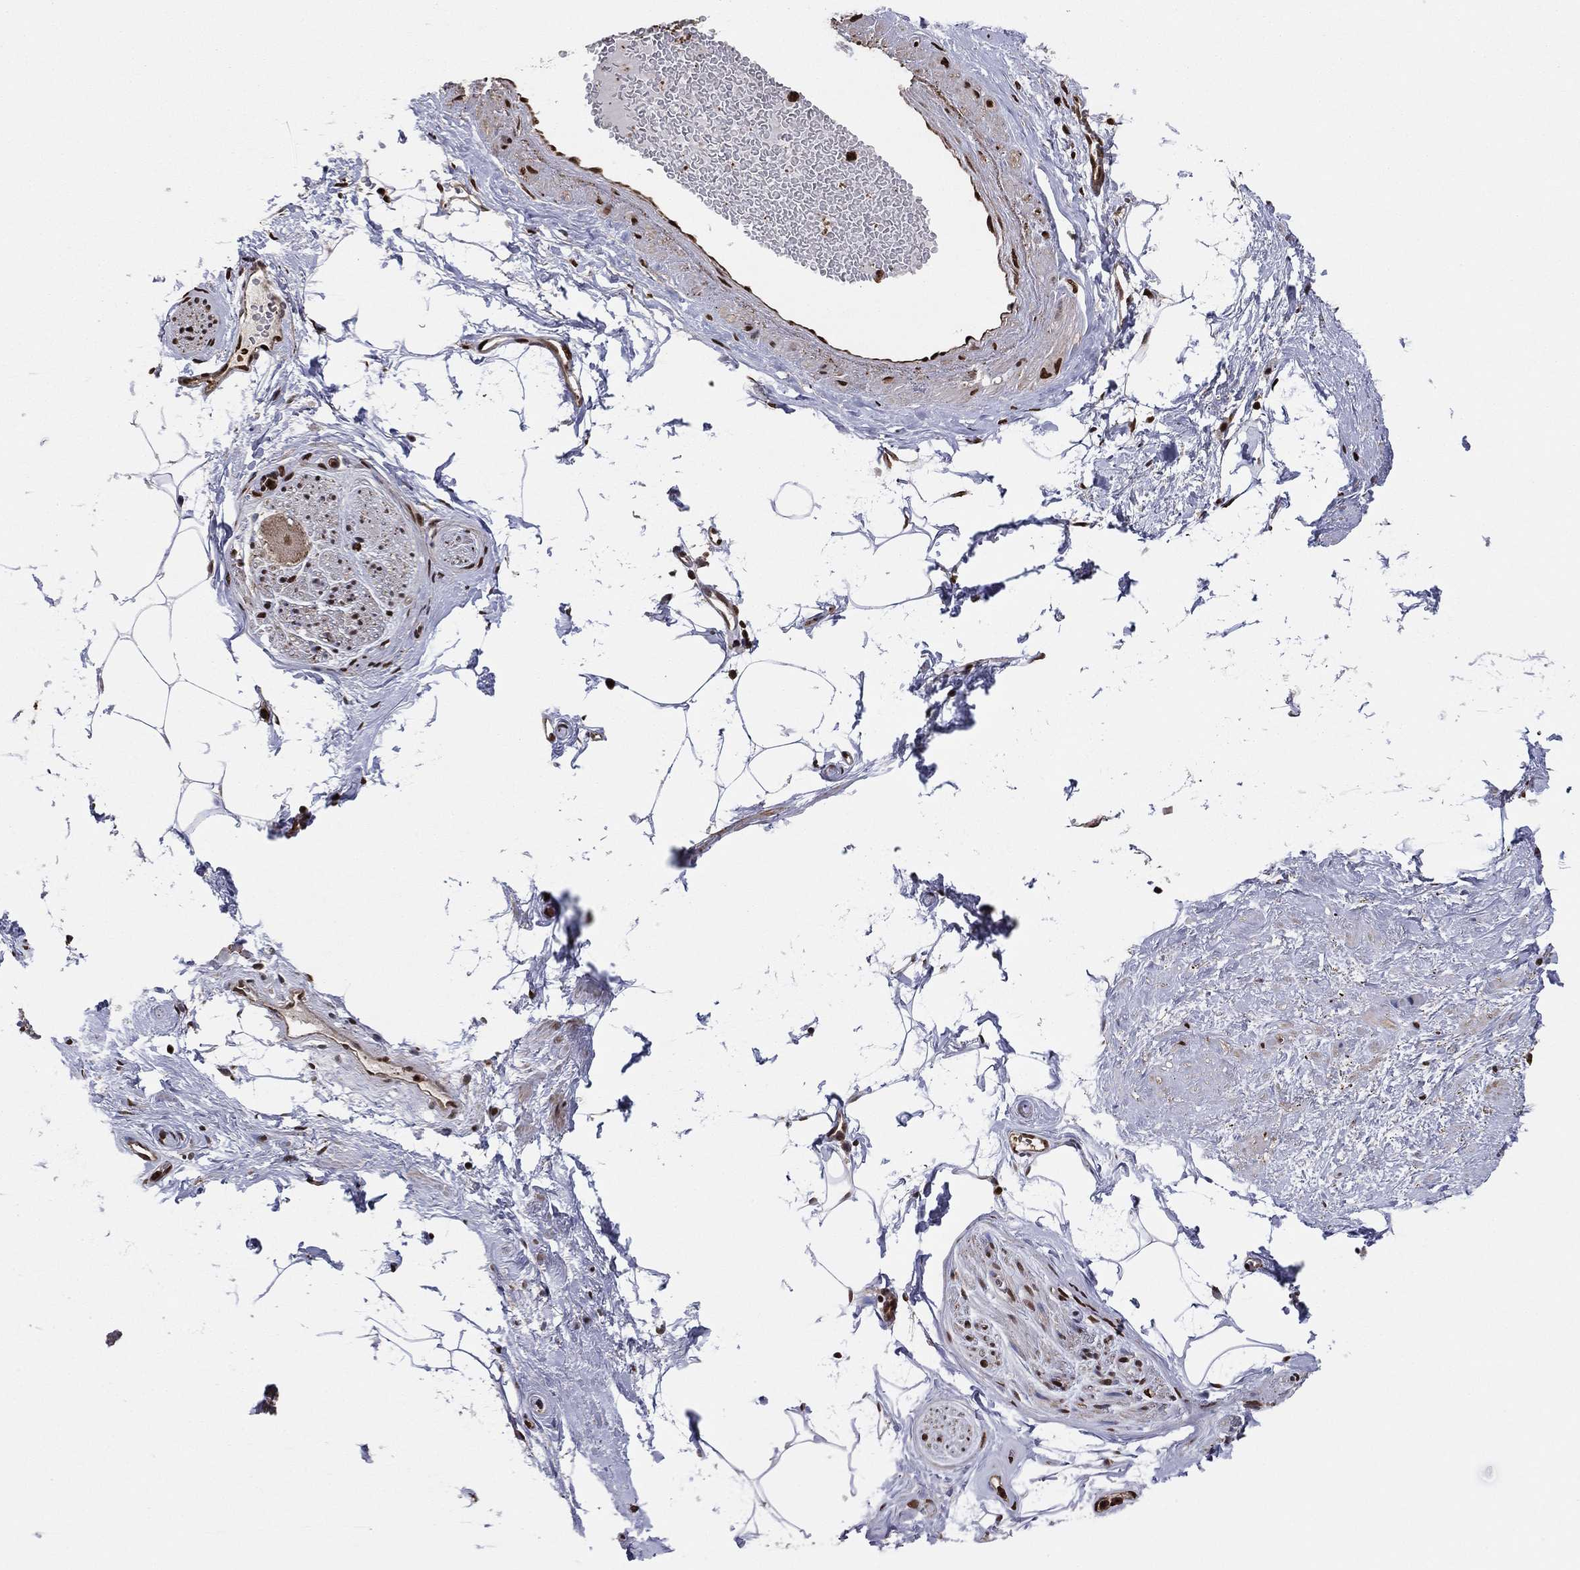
{"staining": {"intensity": "moderate", "quantity": ">75%", "location": "nuclear"}, "tissue": "adipose tissue", "cell_type": "Adipocytes", "image_type": "normal", "snomed": [{"axis": "morphology", "description": "Normal tissue, NOS"}, {"axis": "topography", "description": "Prostate"}, {"axis": "topography", "description": "Peripheral nerve tissue"}], "caption": "Immunohistochemical staining of unremarkable human adipose tissue shows moderate nuclear protein expression in approximately >75% of adipocytes.", "gene": "GAPDH", "patient": {"sex": "male", "age": 57}}